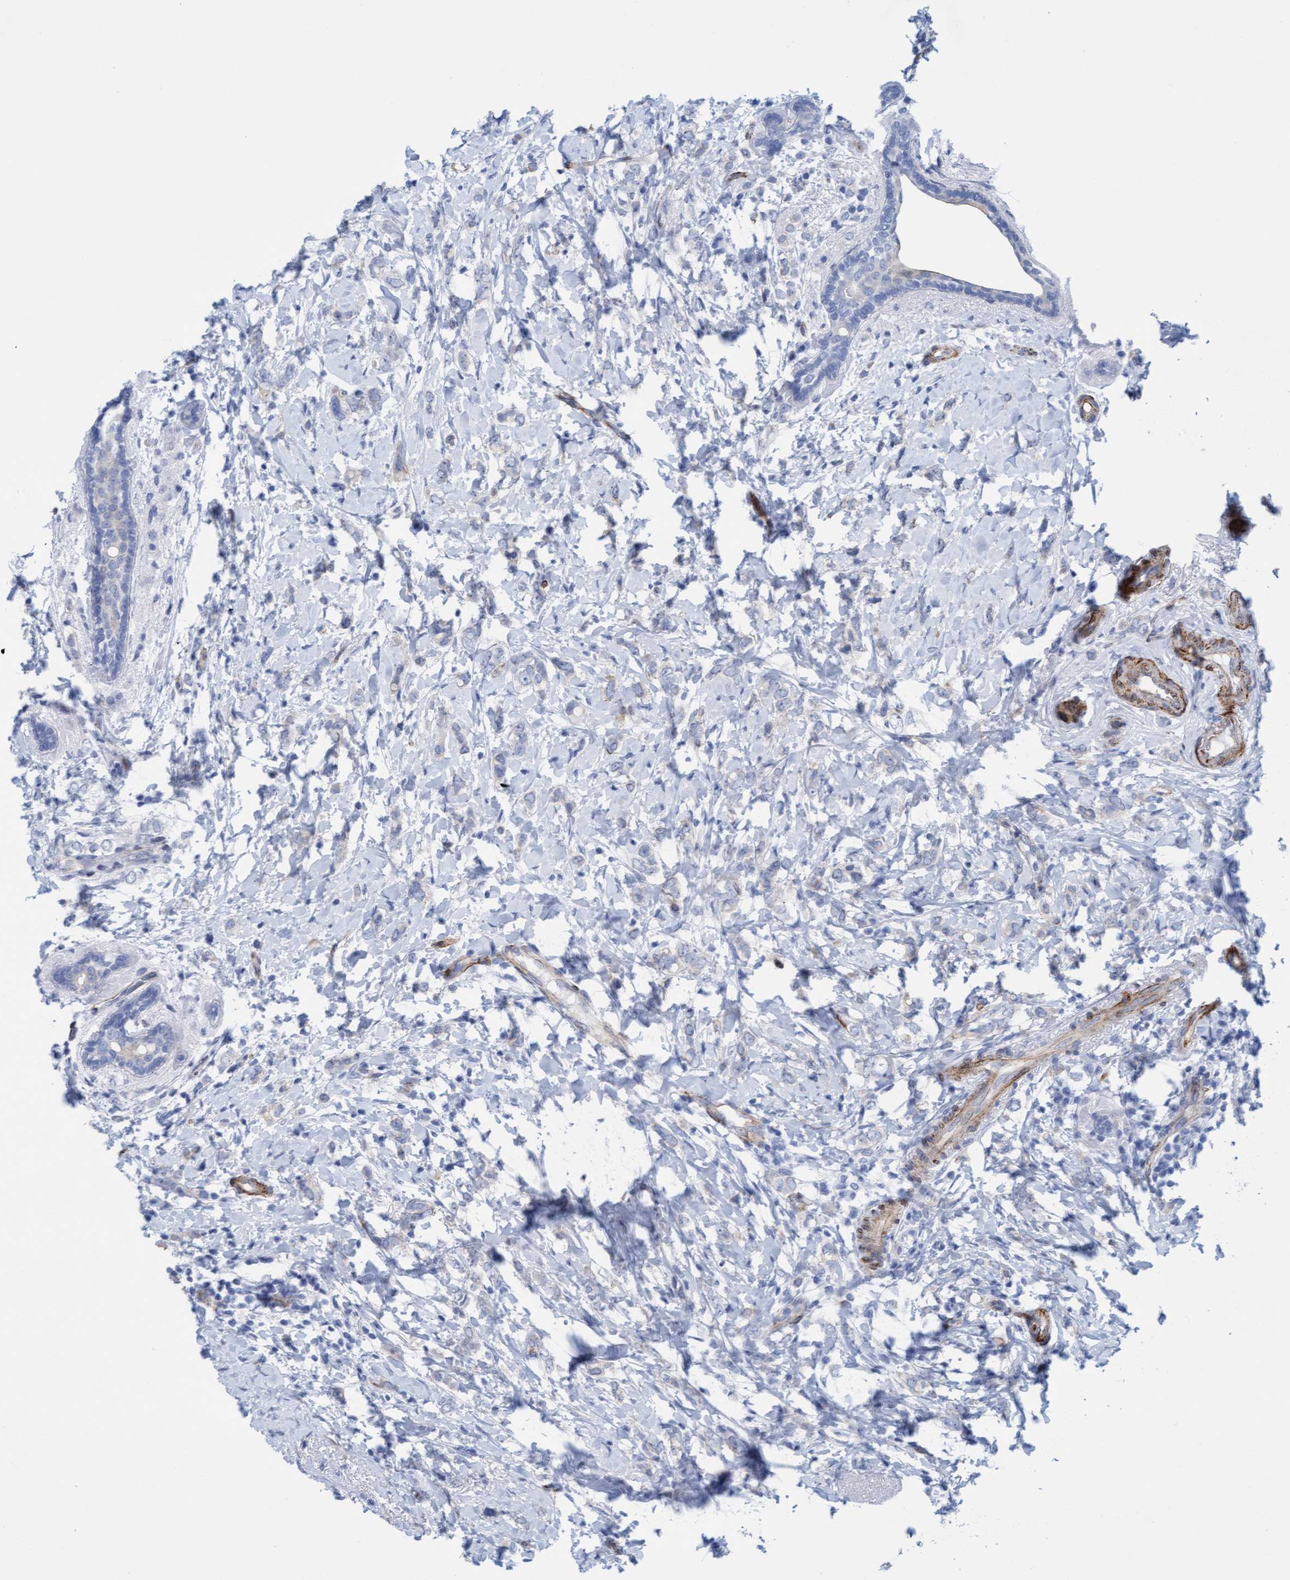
{"staining": {"intensity": "negative", "quantity": "none", "location": "none"}, "tissue": "breast cancer", "cell_type": "Tumor cells", "image_type": "cancer", "snomed": [{"axis": "morphology", "description": "Normal tissue, NOS"}, {"axis": "morphology", "description": "Lobular carcinoma"}, {"axis": "topography", "description": "Breast"}], "caption": "IHC image of human breast cancer (lobular carcinoma) stained for a protein (brown), which displays no staining in tumor cells.", "gene": "MTFR1", "patient": {"sex": "female", "age": 47}}